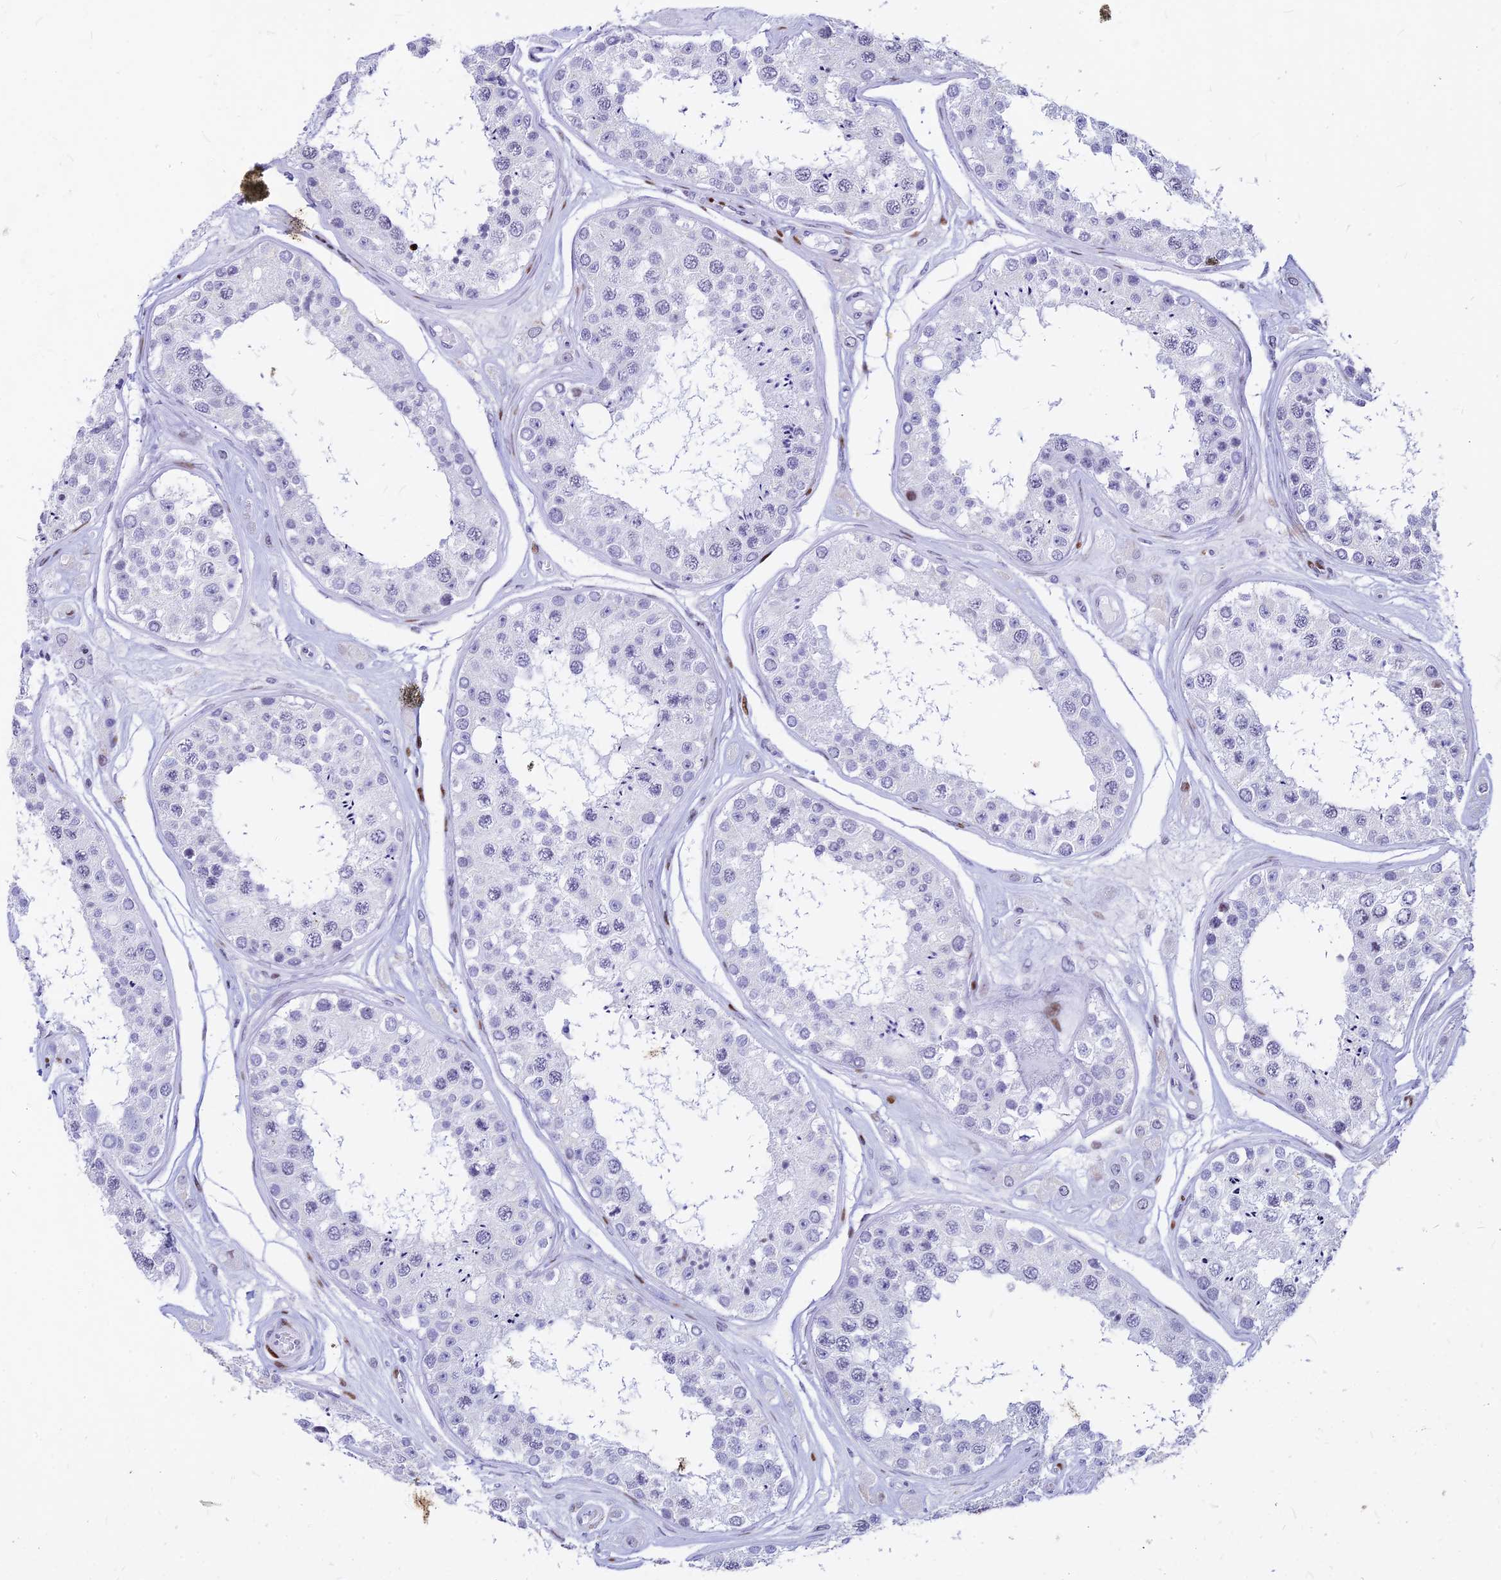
{"staining": {"intensity": "negative", "quantity": "none", "location": "none"}, "tissue": "testis", "cell_type": "Cells in seminiferous ducts", "image_type": "normal", "snomed": [{"axis": "morphology", "description": "Normal tissue, NOS"}, {"axis": "topography", "description": "Testis"}], "caption": "The micrograph demonstrates no significant expression in cells in seminiferous ducts of testis.", "gene": "PRPS1", "patient": {"sex": "male", "age": 25}}